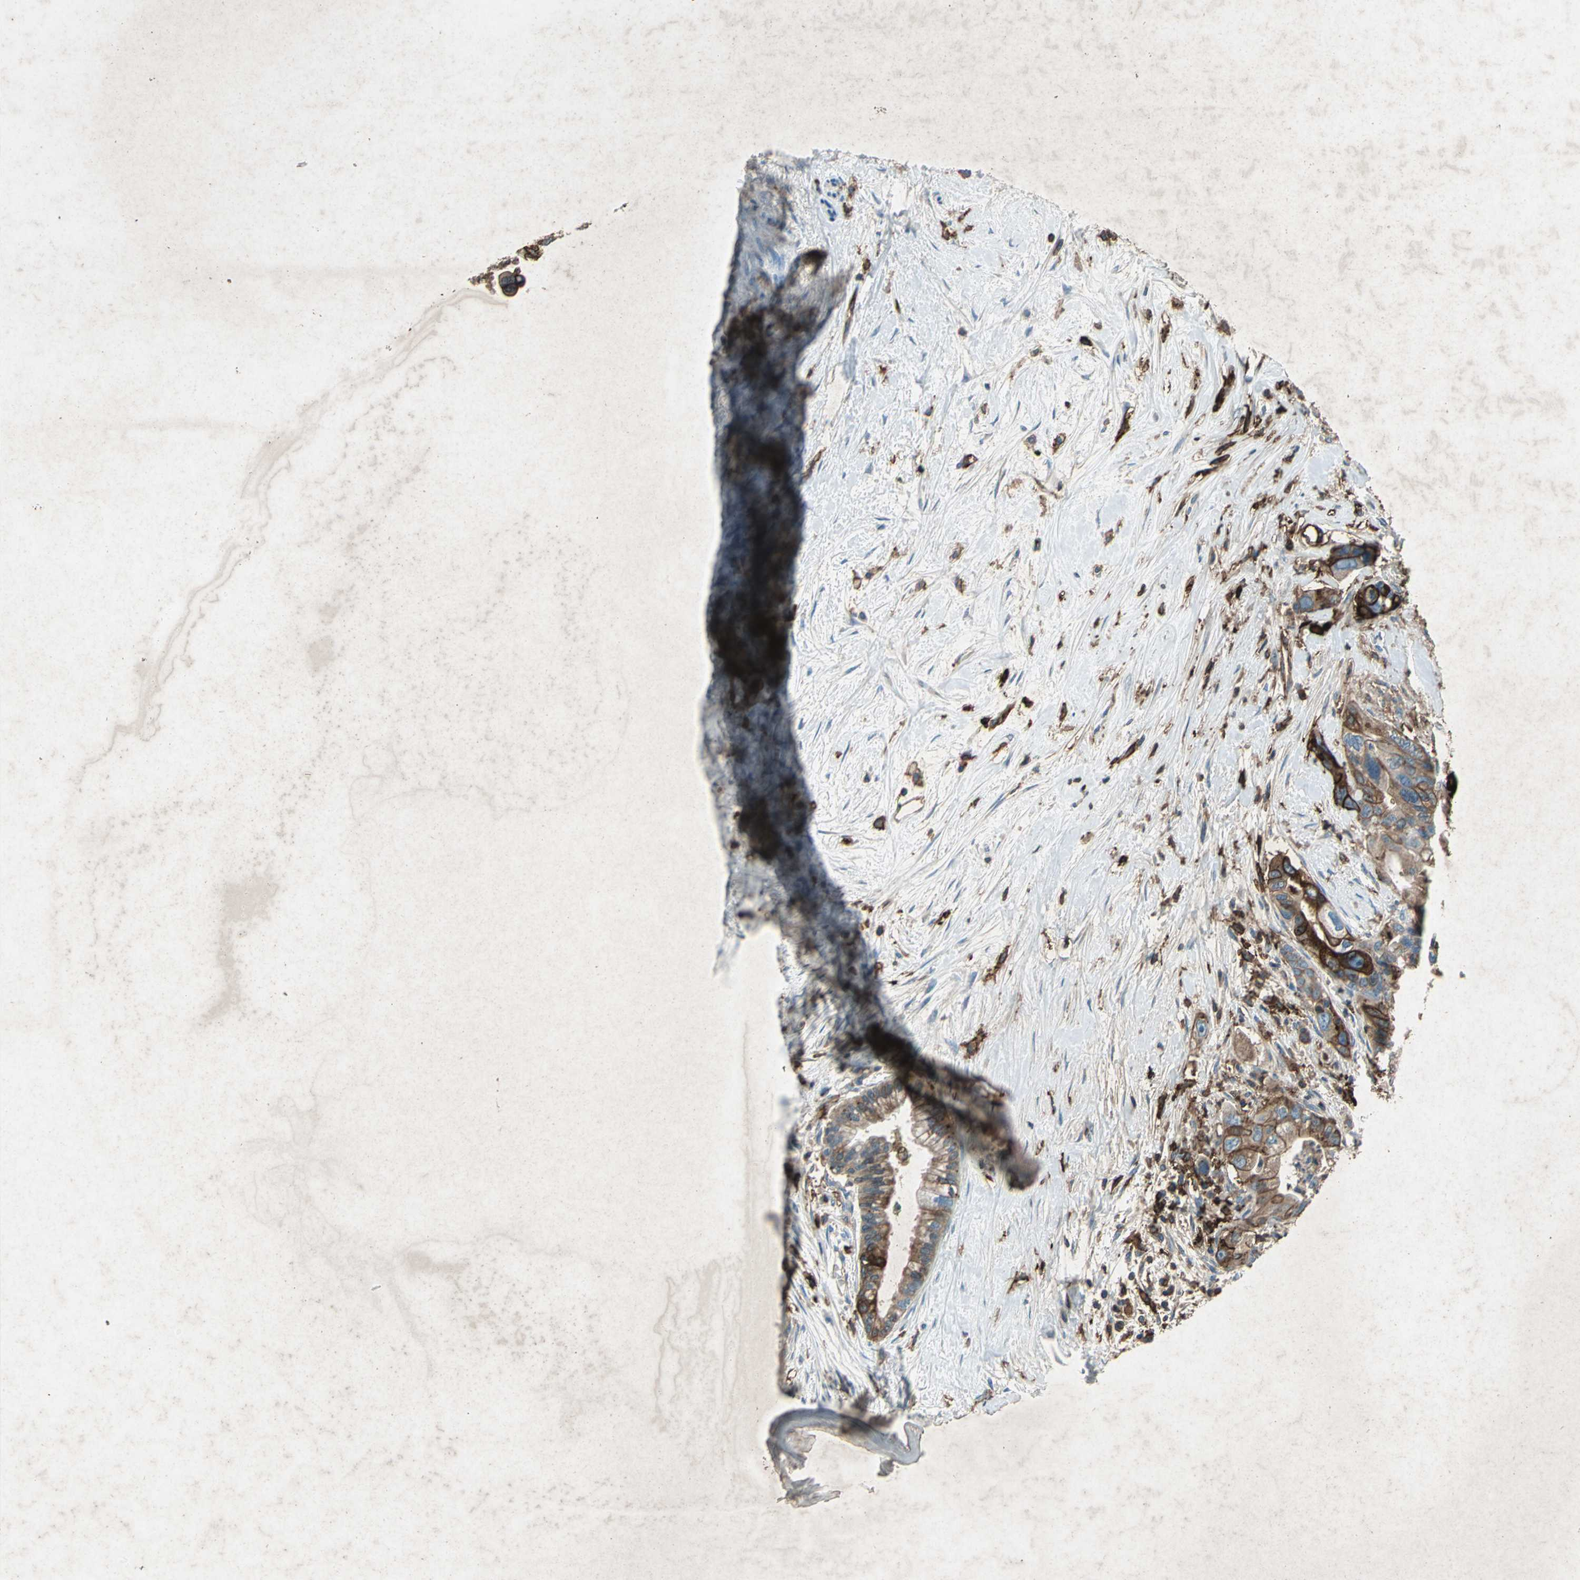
{"staining": {"intensity": "strong", "quantity": ">75%", "location": "cytoplasmic/membranous"}, "tissue": "pancreatic cancer", "cell_type": "Tumor cells", "image_type": "cancer", "snomed": [{"axis": "morphology", "description": "Adenocarcinoma, NOS"}, {"axis": "topography", "description": "Pancreas"}], "caption": "Strong cytoplasmic/membranous positivity for a protein is seen in approximately >75% of tumor cells of pancreatic cancer (adenocarcinoma) using immunohistochemistry.", "gene": "CCR6", "patient": {"sex": "male", "age": 70}}